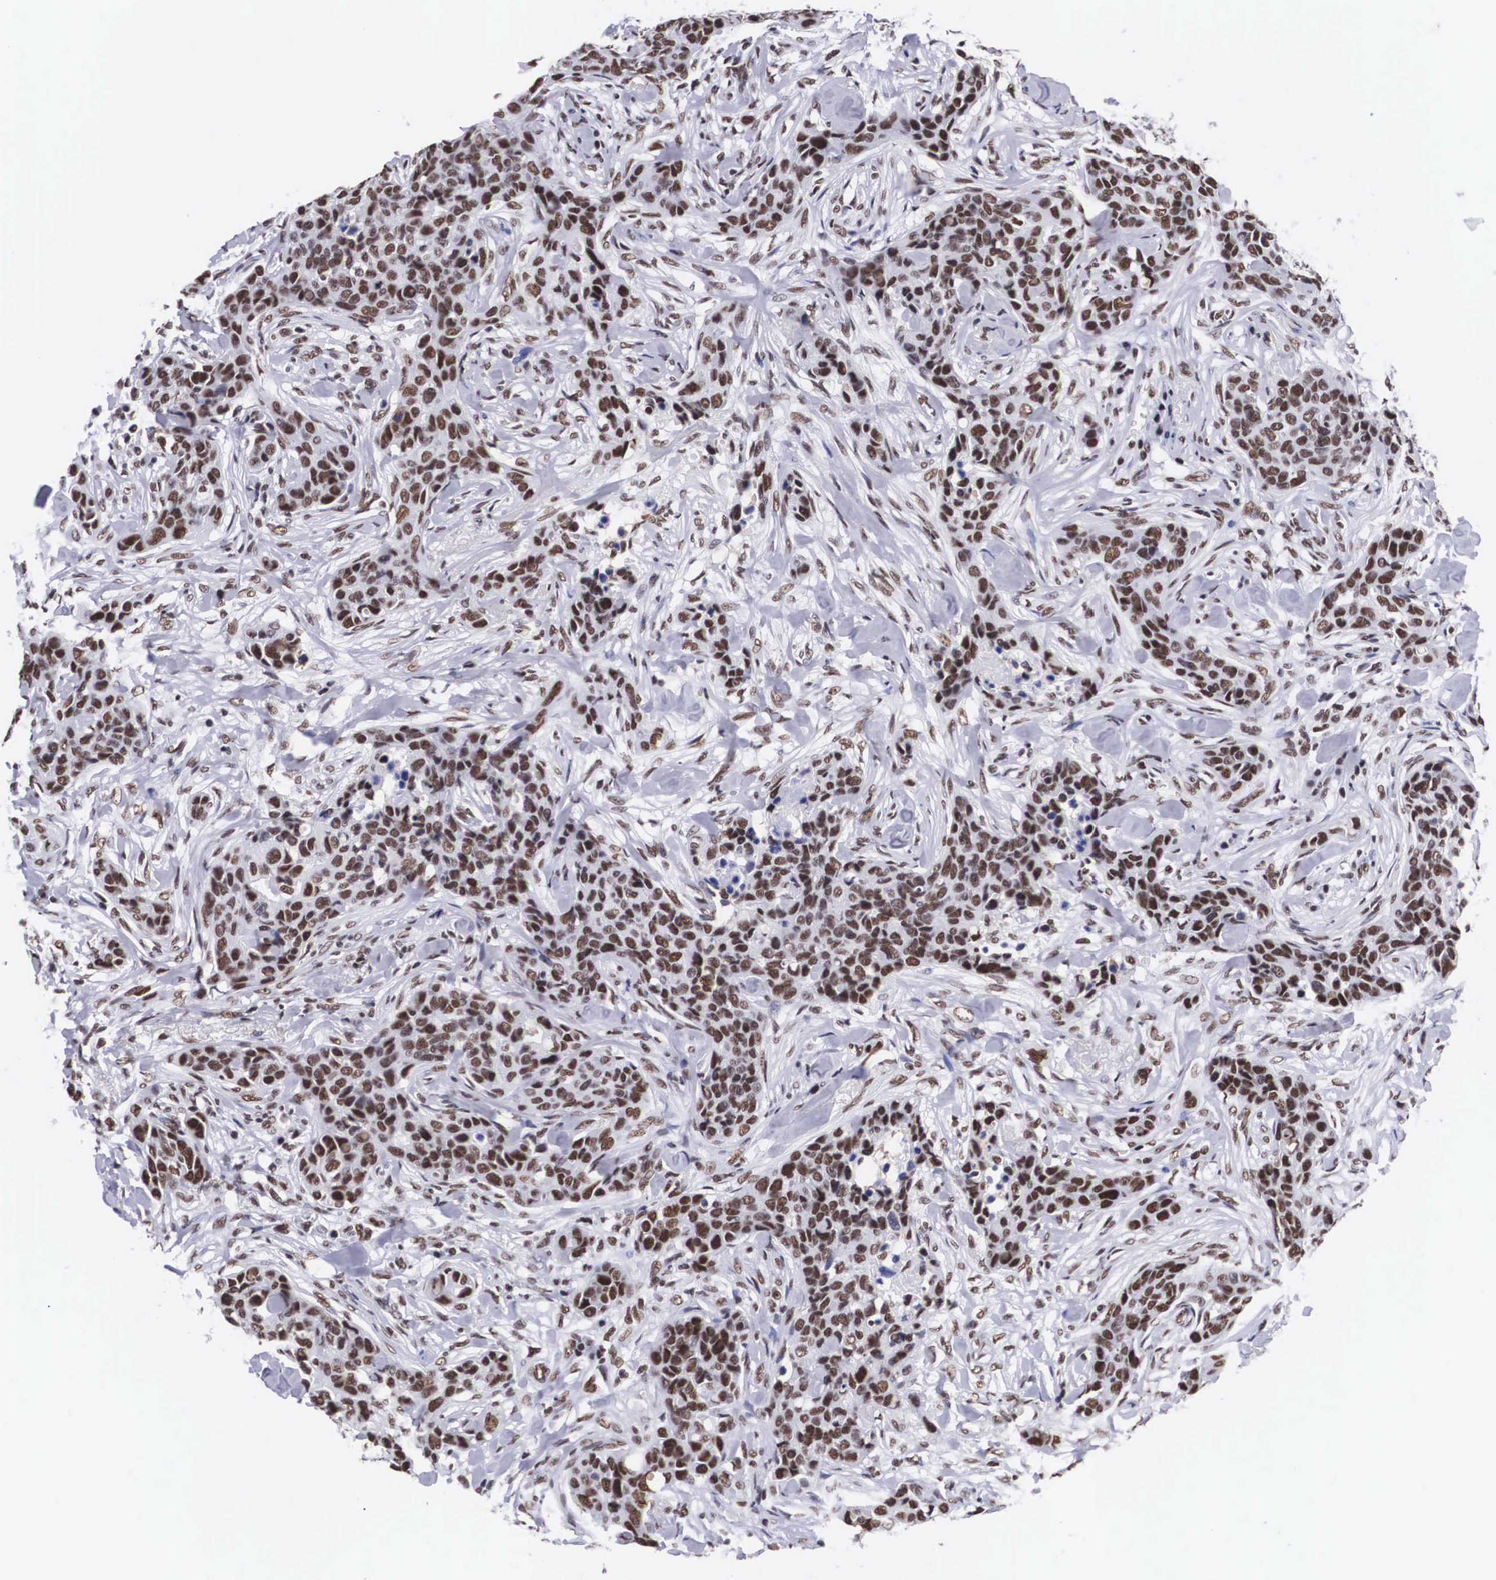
{"staining": {"intensity": "moderate", "quantity": ">75%", "location": "nuclear"}, "tissue": "breast cancer", "cell_type": "Tumor cells", "image_type": "cancer", "snomed": [{"axis": "morphology", "description": "Duct carcinoma"}, {"axis": "topography", "description": "Breast"}], "caption": "Immunohistochemistry (DAB) staining of invasive ductal carcinoma (breast) shows moderate nuclear protein positivity in approximately >75% of tumor cells.", "gene": "SF3A1", "patient": {"sex": "female", "age": 91}}